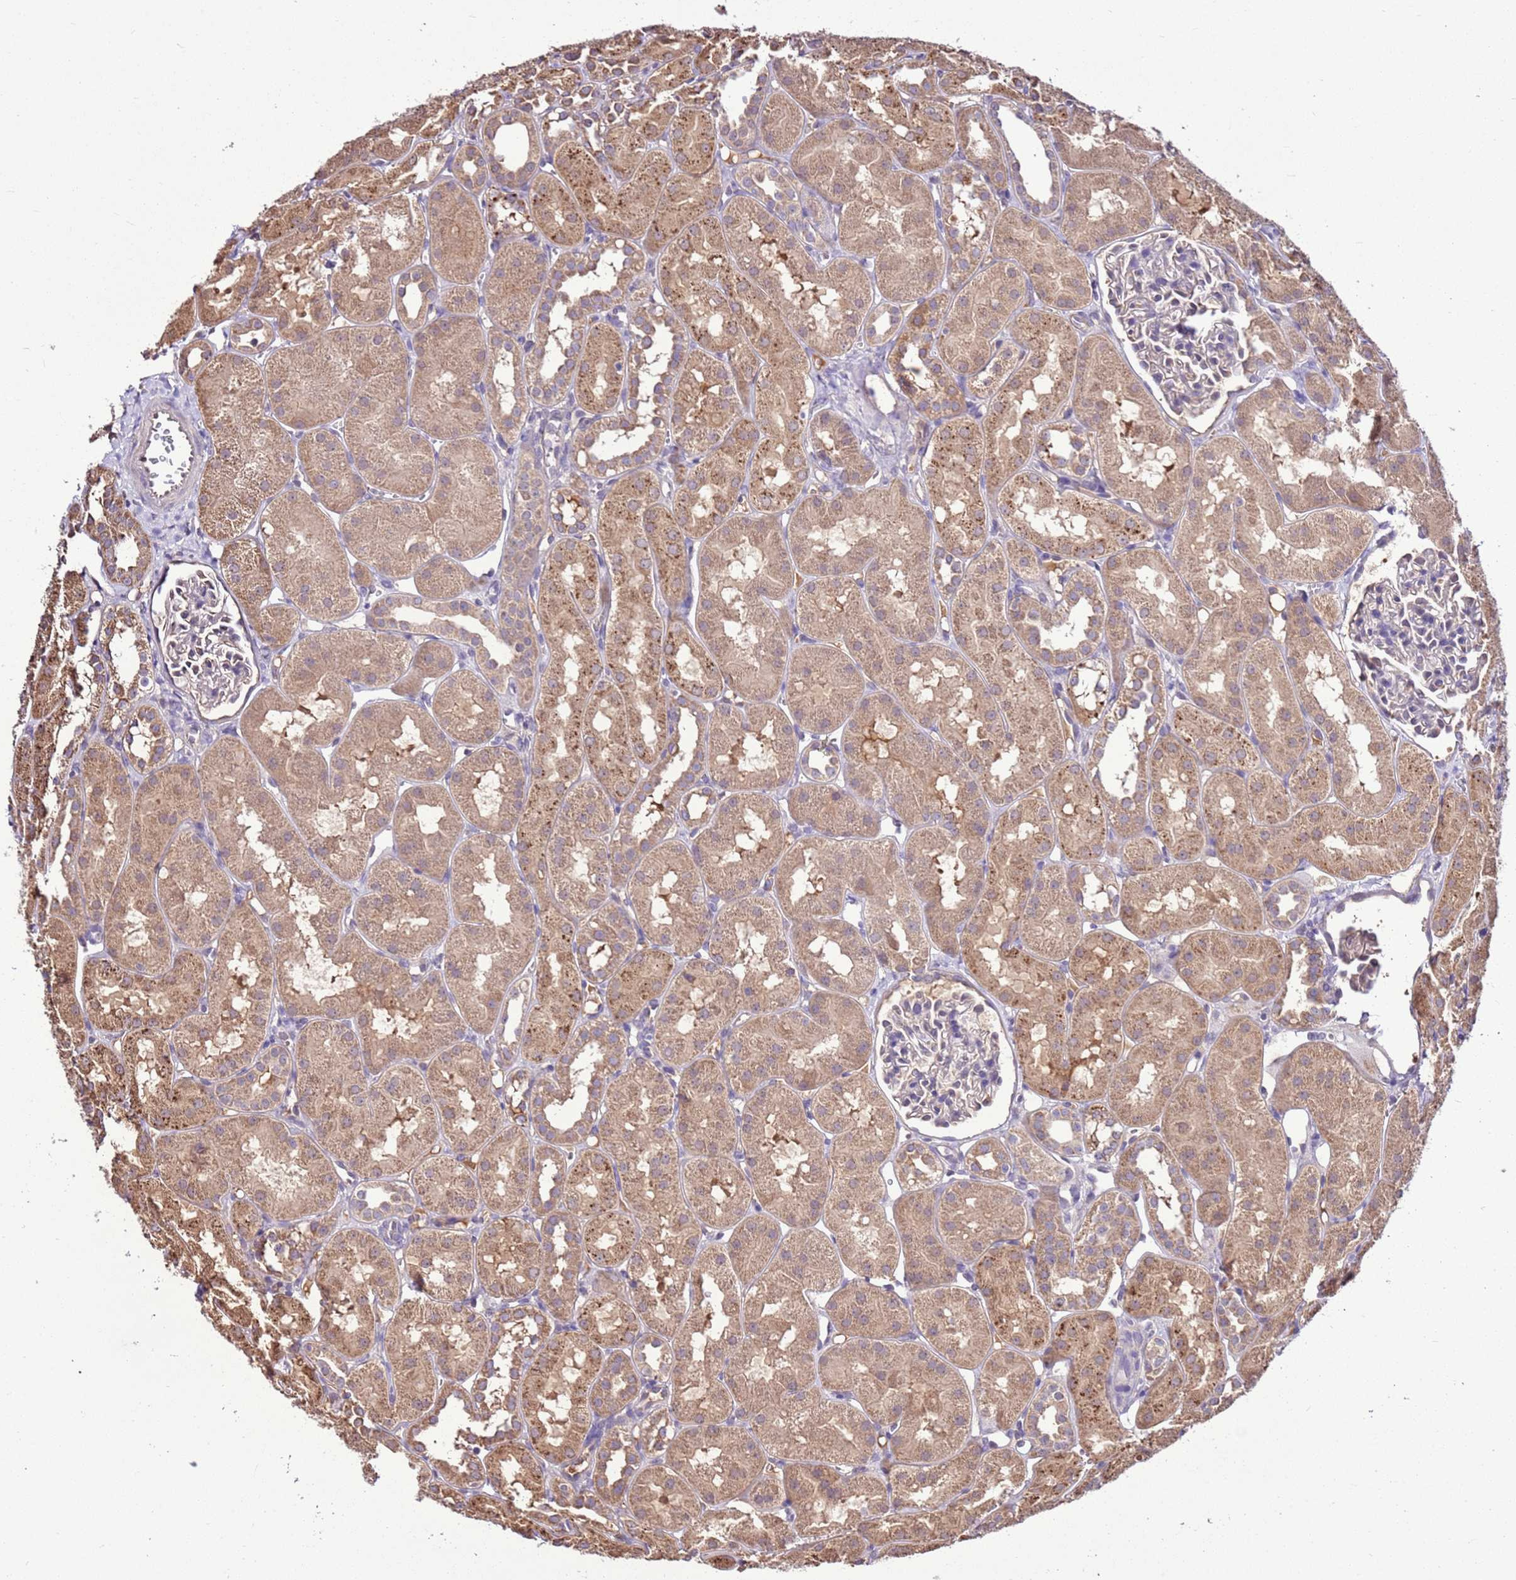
{"staining": {"intensity": "negative", "quantity": "none", "location": "none"}, "tissue": "kidney", "cell_type": "Cells in glomeruli", "image_type": "normal", "snomed": [{"axis": "morphology", "description": "Normal tissue, NOS"}, {"axis": "topography", "description": "Kidney"}, {"axis": "topography", "description": "Urinary bladder"}], "caption": "The immunohistochemistry (IHC) histopathology image has no significant positivity in cells in glomeruli of kidney. Brightfield microscopy of IHC stained with DAB (brown) and hematoxylin (blue), captured at high magnification.", "gene": "BBS5", "patient": {"sex": "male", "age": 16}}